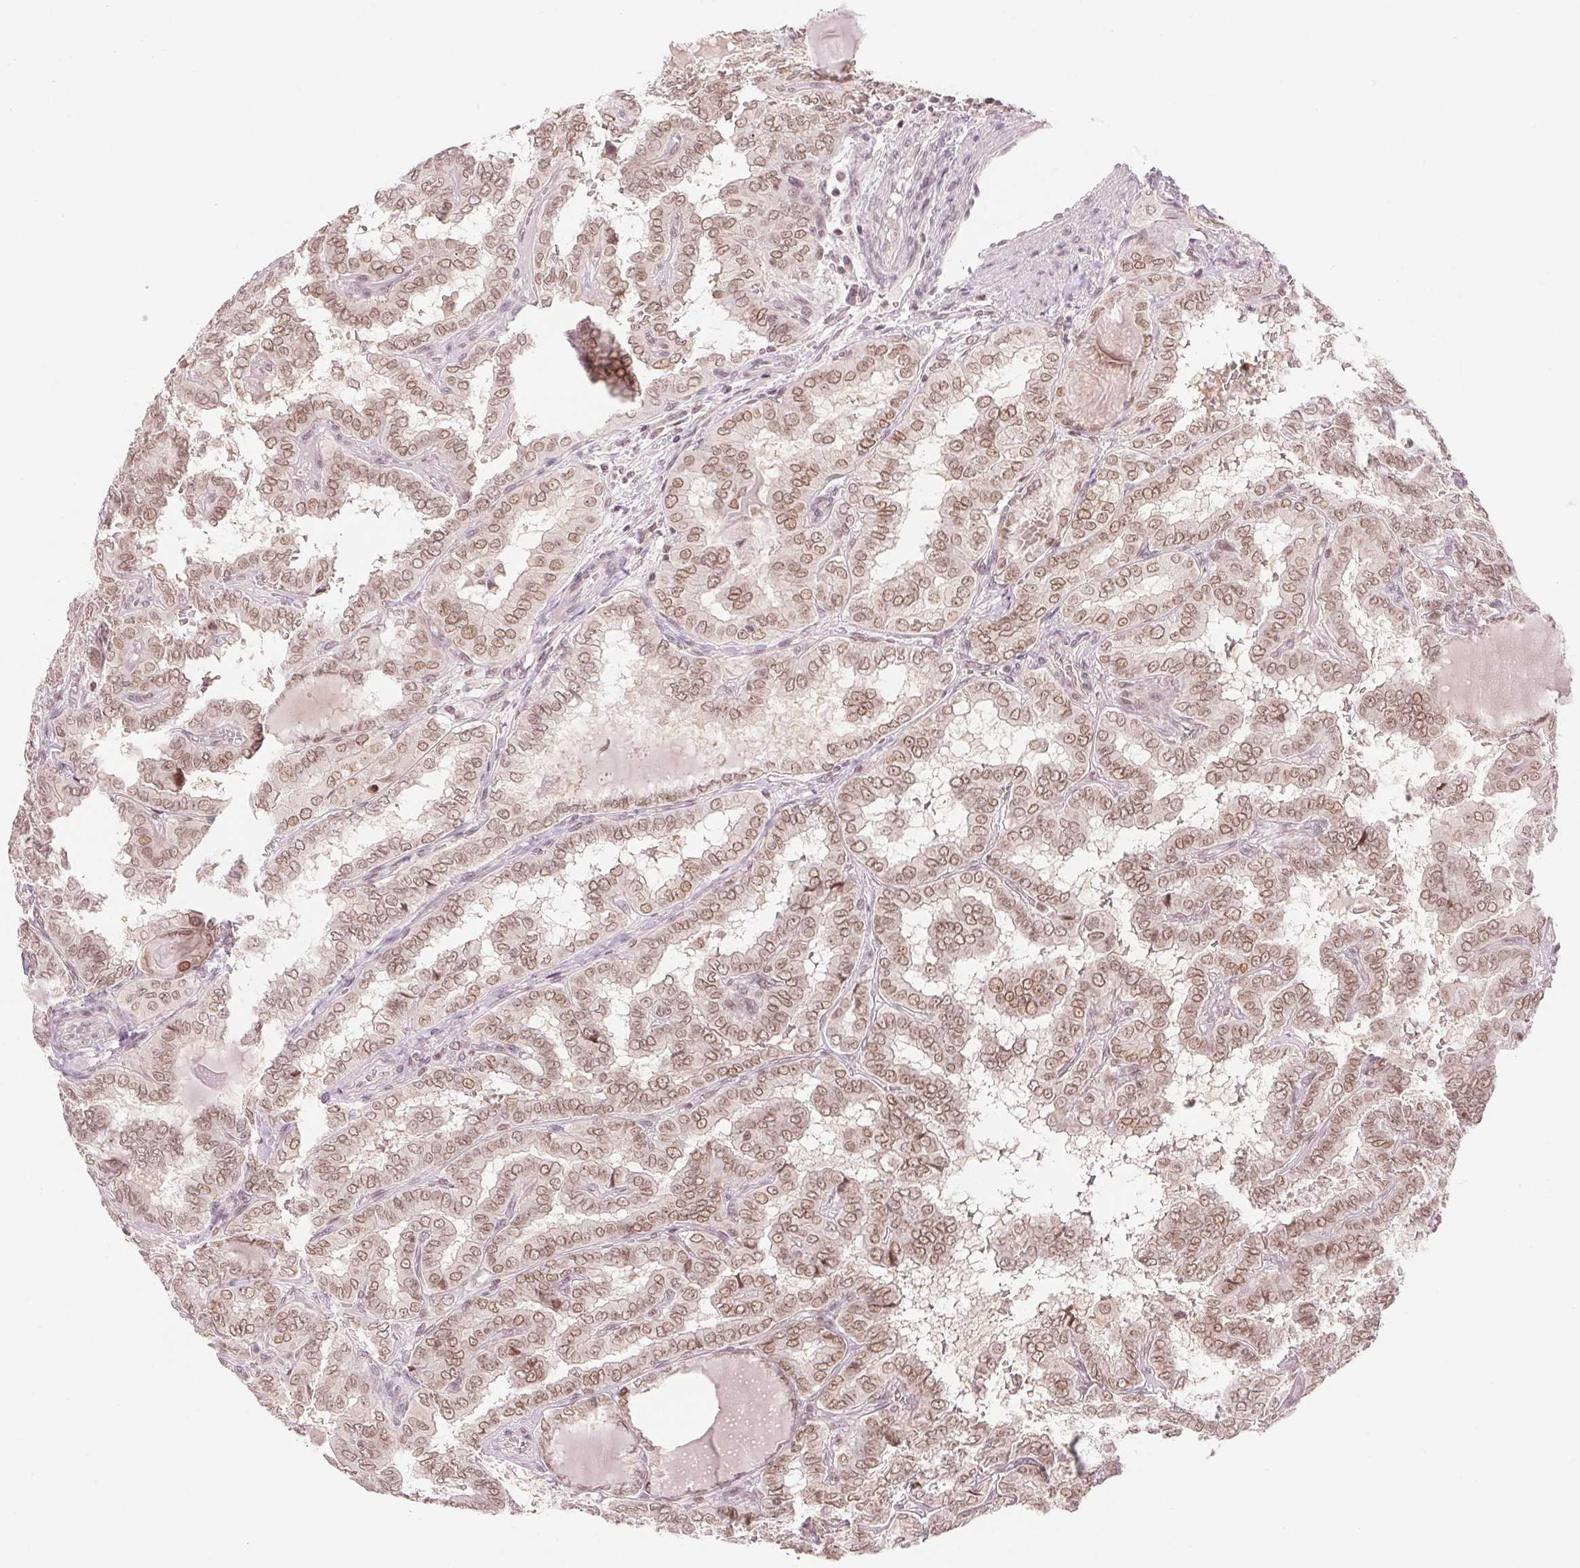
{"staining": {"intensity": "moderate", "quantity": ">75%", "location": "cytoplasmic/membranous,nuclear"}, "tissue": "thyroid cancer", "cell_type": "Tumor cells", "image_type": "cancer", "snomed": [{"axis": "morphology", "description": "Papillary adenocarcinoma, NOS"}, {"axis": "topography", "description": "Thyroid gland"}], "caption": "Protein expression analysis of thyroid cancer shows moderate cytoplasmic/membranous and nuclear expression in approximately >75% of tumor cells. The staining is performed using DAB brown chromogen to label protein expression. The nuclei are counter-stained blue using hematoxylin.", "gene": "DEK", "patient": {"sex": "female", "age": 46}}